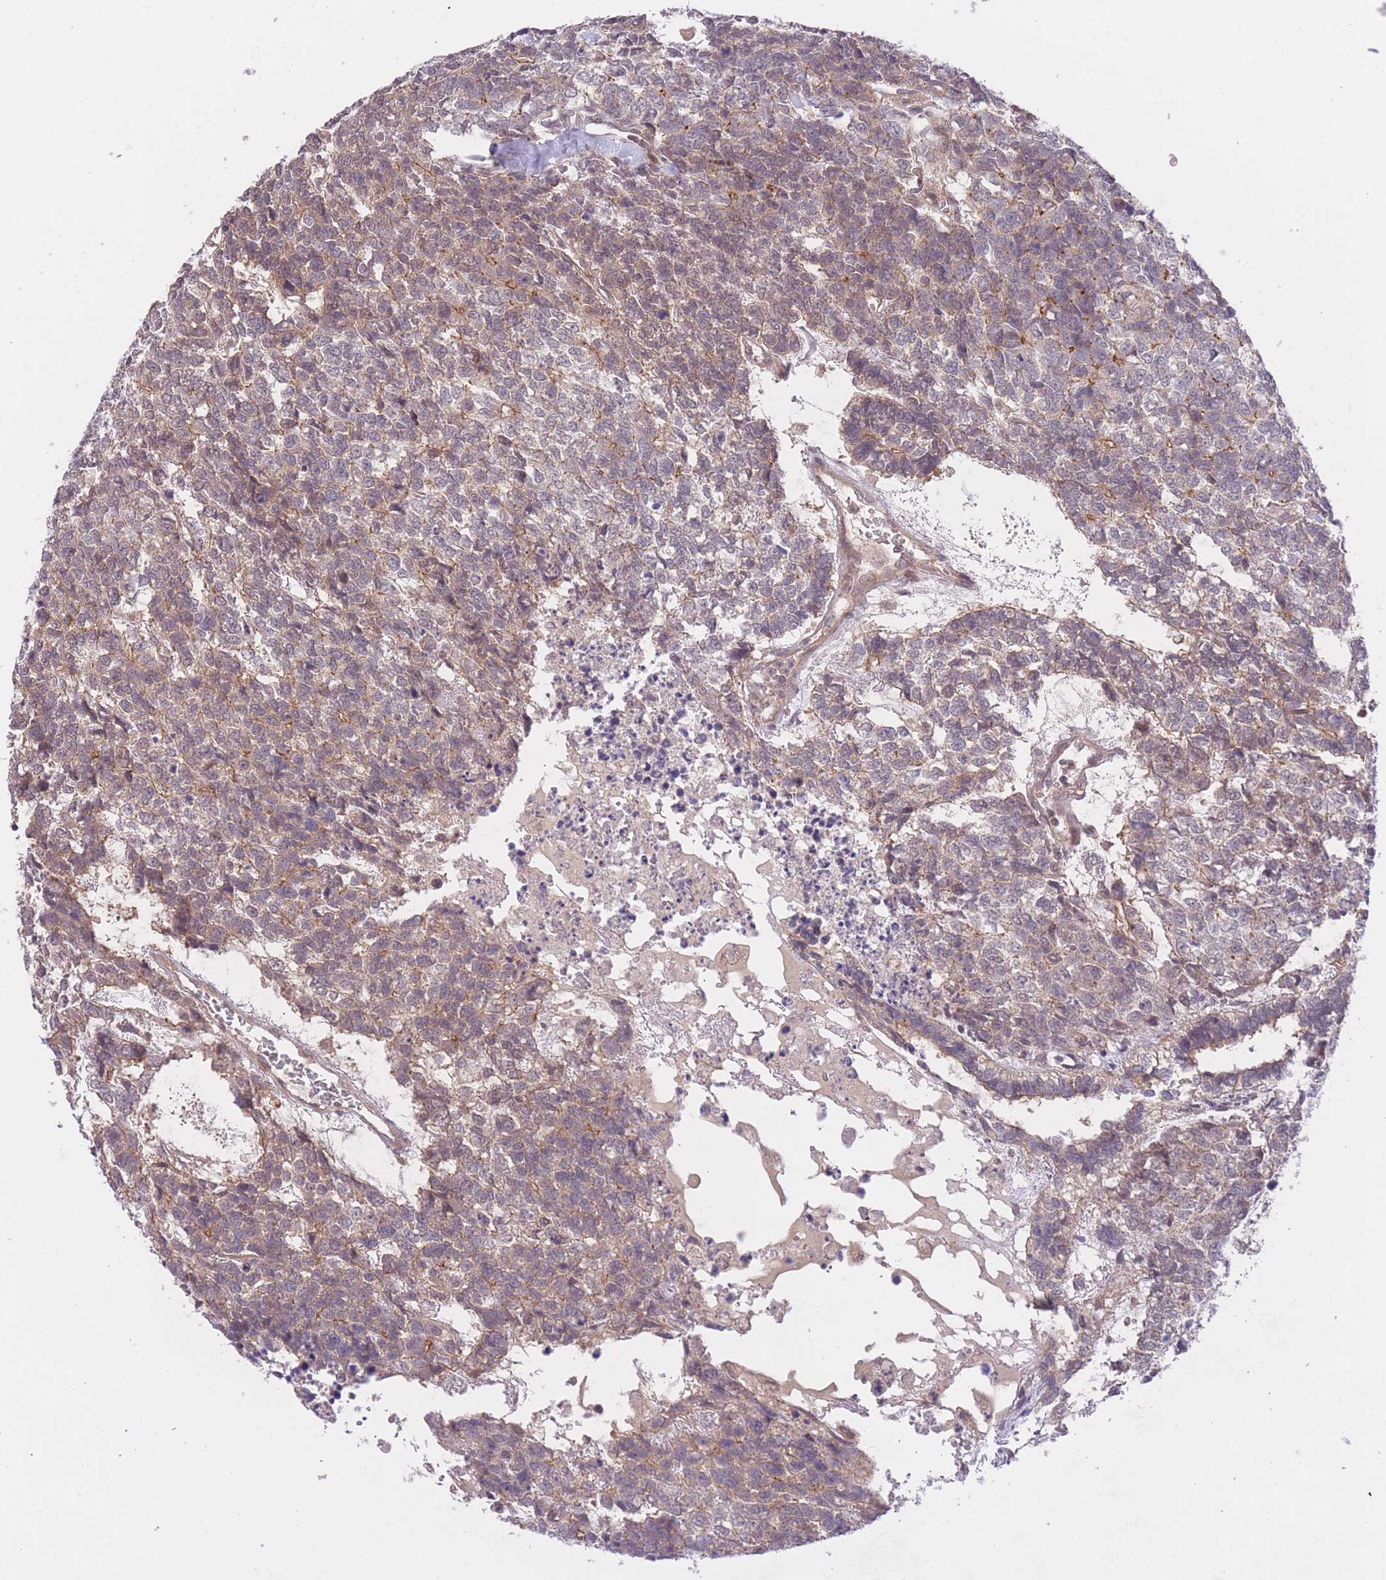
{"staining": {"intensity": "moderate", "quantity": "<25%", "location": "cytoplasmic/membranous"}, "tissue": "testis cancer", "cell_type": "Tumor cells", "image_type": "cancer", "snomed": [{"axis": "morphology", "description": "Carcinoma, Embryonal, NOS"}, {"axis": "topography", "description": "Testis"}], "caption": "Human testis cancer (embryonal carcinoma) stained with a brown dye demonstrates moderate cytoplasmic/membranous positive positivity in about <25% of tumor cells.", "gene": "FUT5", "patient": {"sex": "male", "age": 23}}